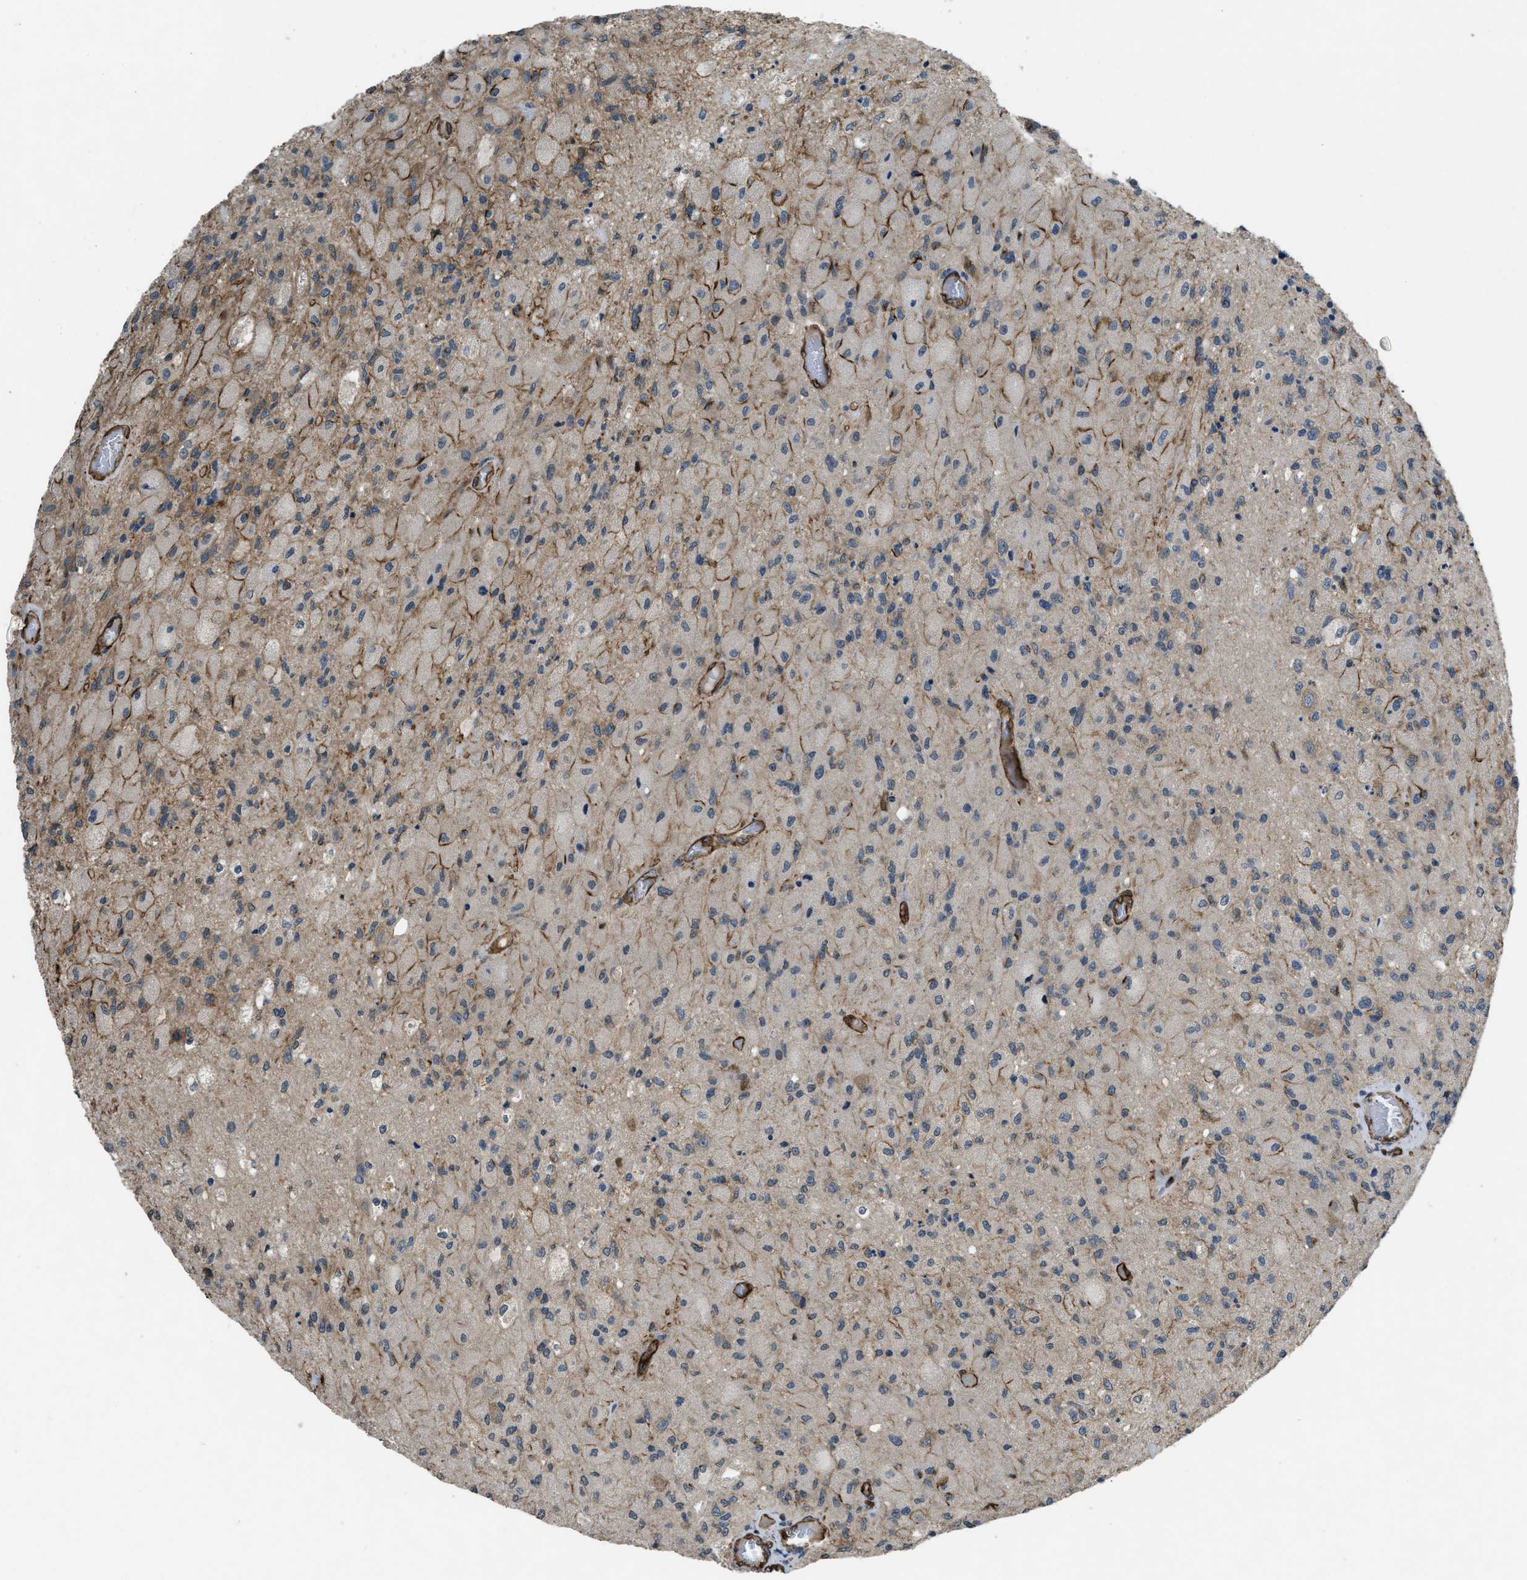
{"staining": {"intensity": "moderate", "quantity": "<25%", "location": "cytoplasmic/membranous"}, "tissue": "glioma", "cell_type": "Tumor cells", "image_type": "cancer", "snomed": [{"axis": "morphology", "description": "Normal tissue, NOS"}, {"axis": "morphology", "description": "Glioma, malignant, High grade"}, {"axis": "topography", "description": "Cerebral cortex"}], "caption": "About <25% of tumor cells in malignant glioma (high-grade) demonstrate moderate cytoplasmic/membranous protein expression as visualized by brown immunohistochemical staining.", "gene": "NMB", "patient": {"sex": "male", "age": 77}}